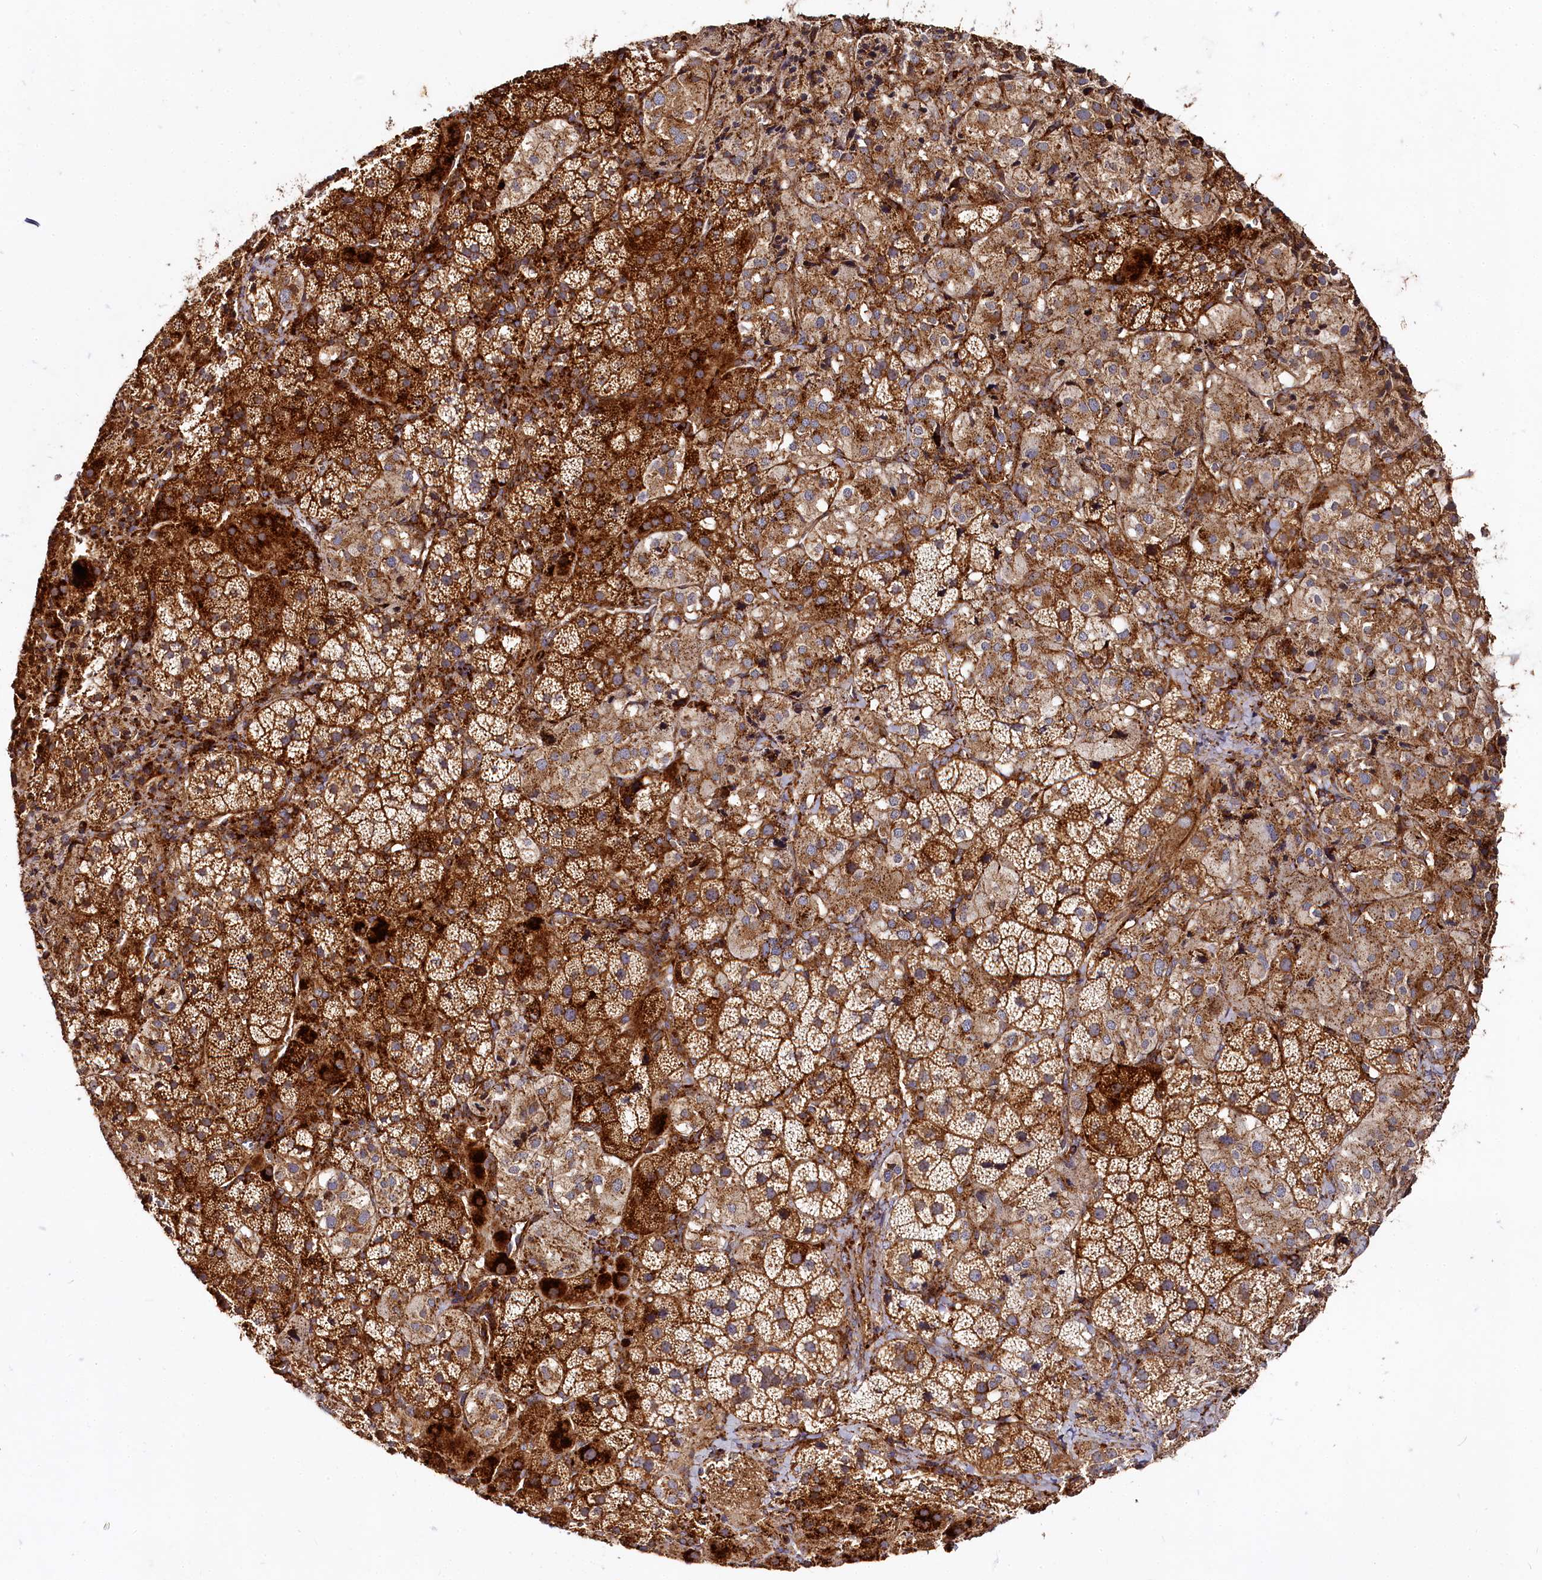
{"staining": {"intensity": "strong", "quantity": ">75%", "location": "cytoplasmic/membranous"}, "tissue": "adrenal gland", "cell_type": "Glandular cells", "image_type": "normal", "snomed": [{"axis": "morphology", "description": "Normal tissue, NOS"}, {"axis": "topography", "description": "Adrenal gland"}], "caption": "A brown stain shows strong cytoplasmic/membranous expression of a protein in glandular cells of benign adrenal gland. Immunohistochemistry (ihc) stains the protein in brown and the nuclei are stained blue.", "gene": "WDR73", "patient": {"sex": "female", "age": 44}}